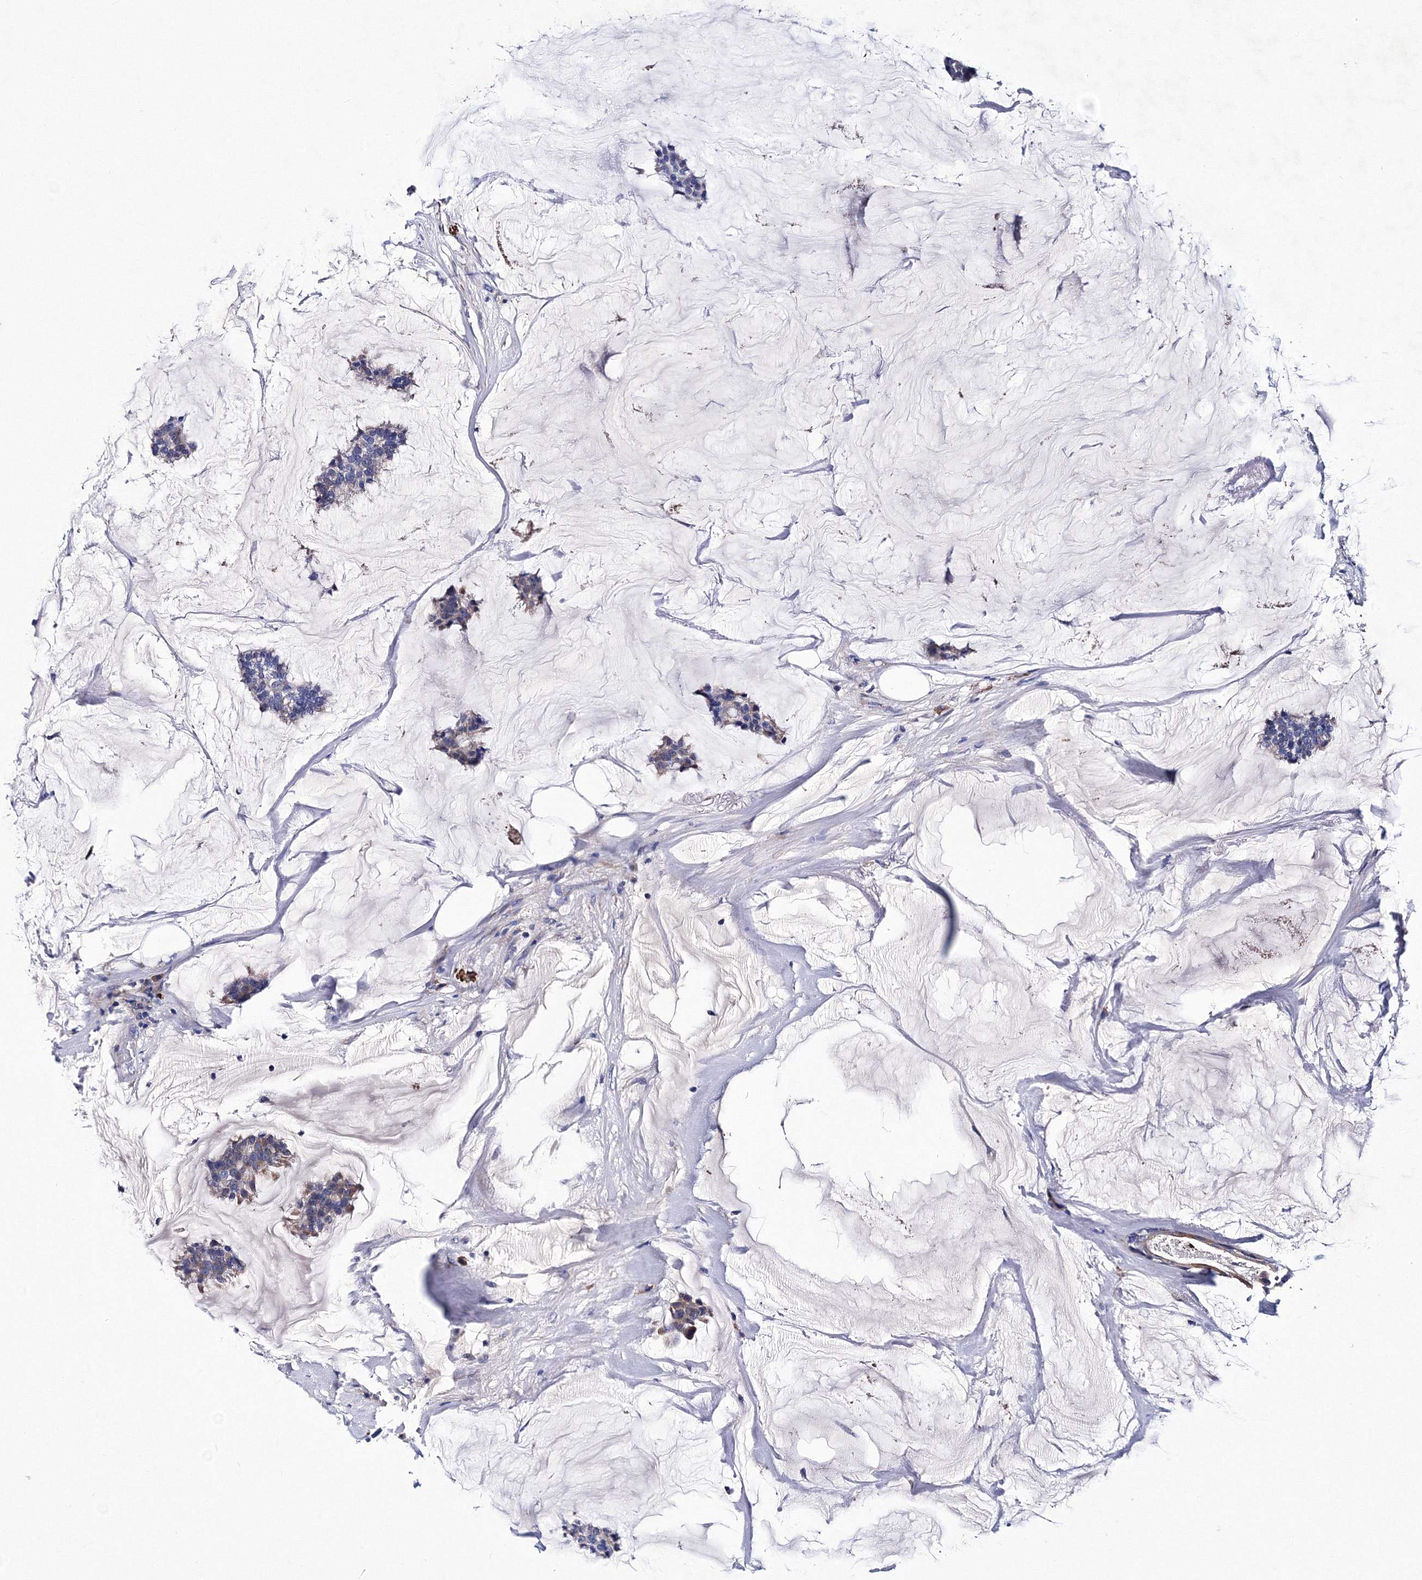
{"staining": {"intensity": "weak", "quantity": "<25%", "location": "cytoplasmic/membranous"}, "tissue": "breast cancer", "cell_type": "Tumor cells", "image_type": "cancer", "snomed": [{"axis": "morphology", "description": "Duct carcinoma"}, {"axis": "topography", "description": "Breast"}], "caption": "A photomicrograph of human breast cancer (intraductal carcinoma) is negative for staining in tumor cells.", "gene": "TRPM2", "patient": {"sex": "female", "age": 93}}